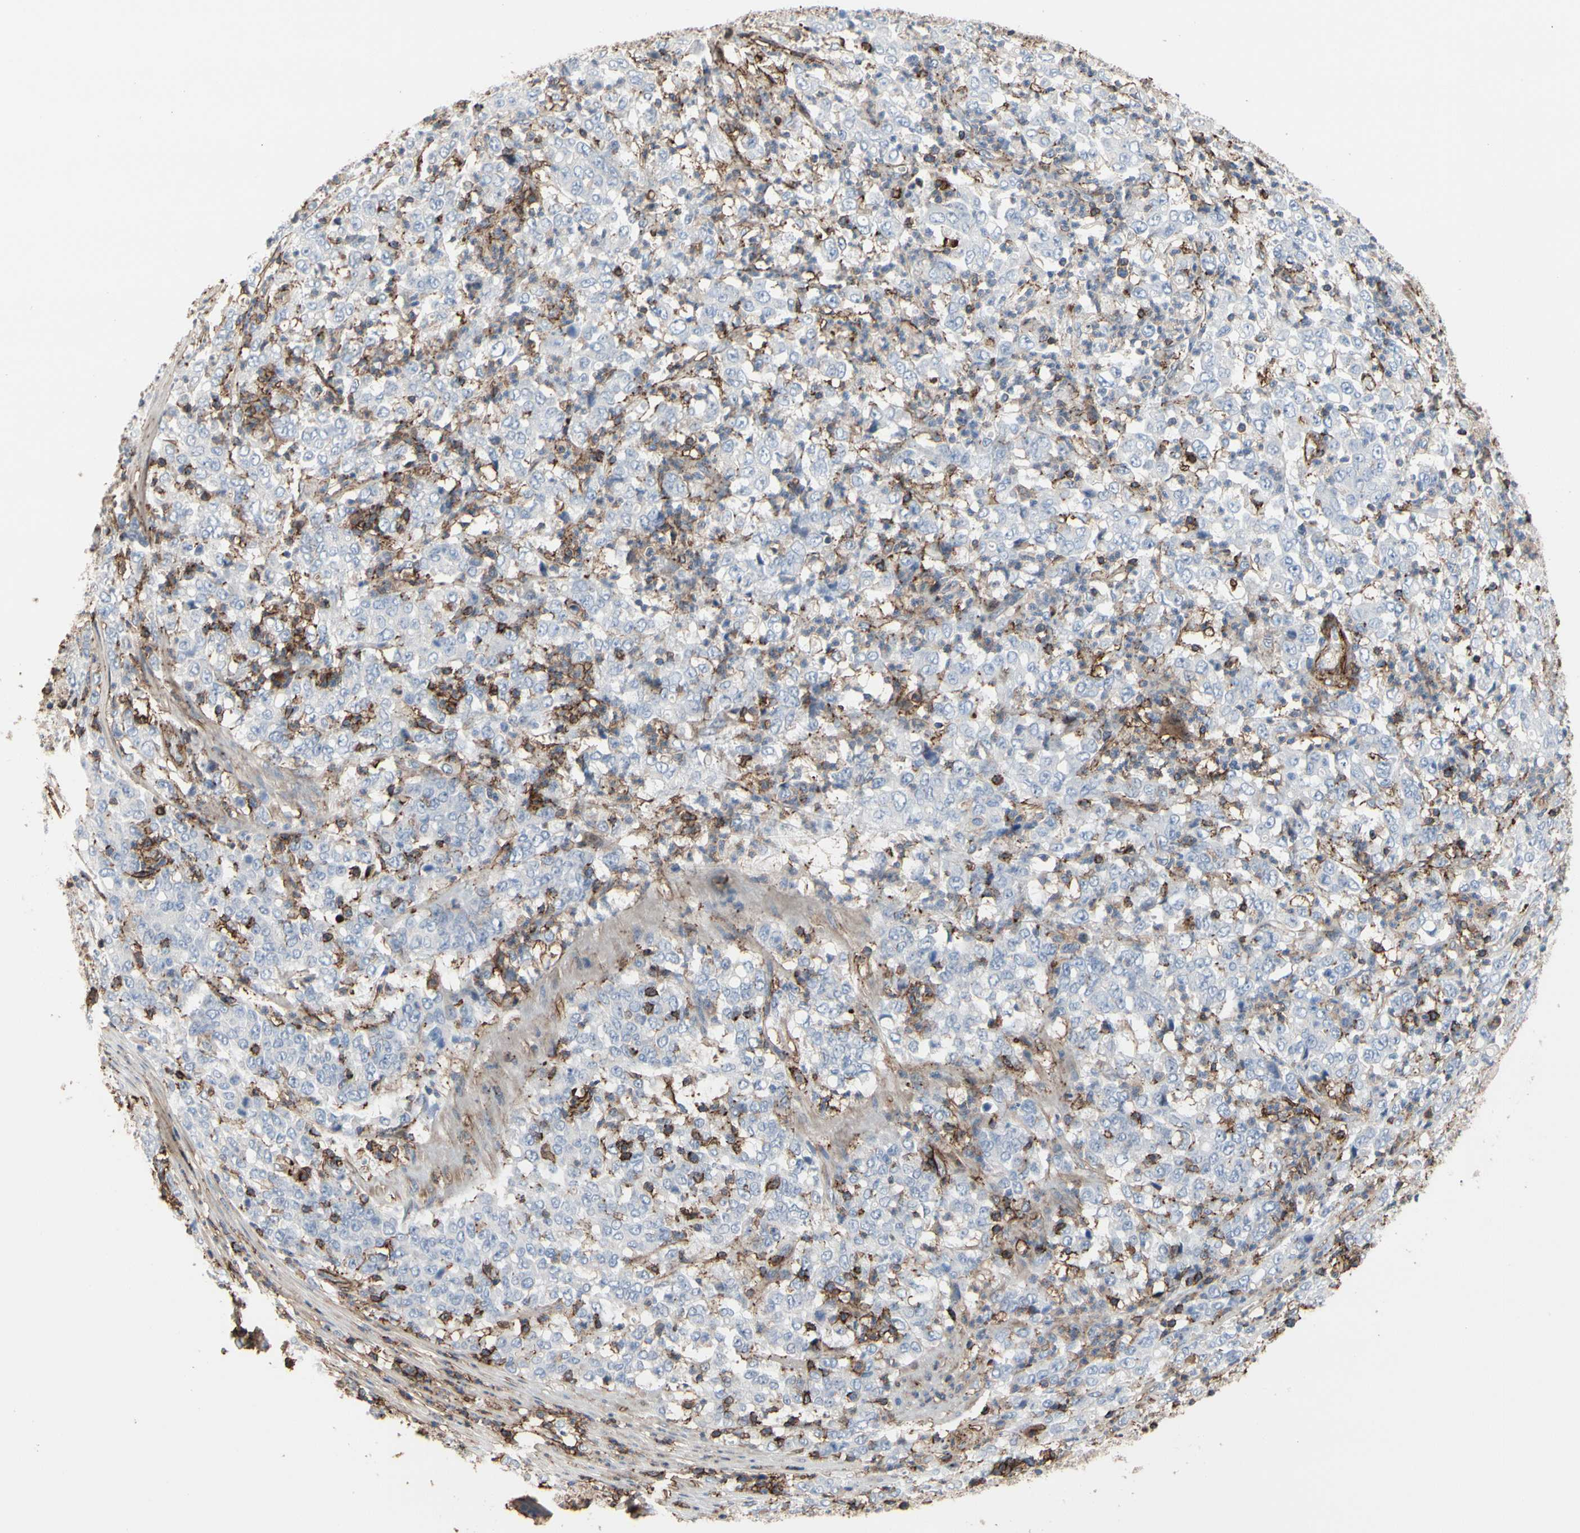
{"staining": {"intensity": "negative", "quantity": "none", "location": "none"}, "tissue": "stomach cancer", "cell_type": "Tumor cells", "image_type": "cancer", "snomed": [{"axis": "morphology", "description": "Adenocarcinoma, NOS"}, {"axis": "topography", "description": "Stomach, lower"}], "caption": "The photomicrograph shows no significant staining in tumor cells of stomach cancer. Brightfield microscopy of IHC stained with DAB (brown) and hematoxylin (blue), captured at high magnification.", "gene": "ANXA6", "patient": {"sex": "female", "age": 71}}